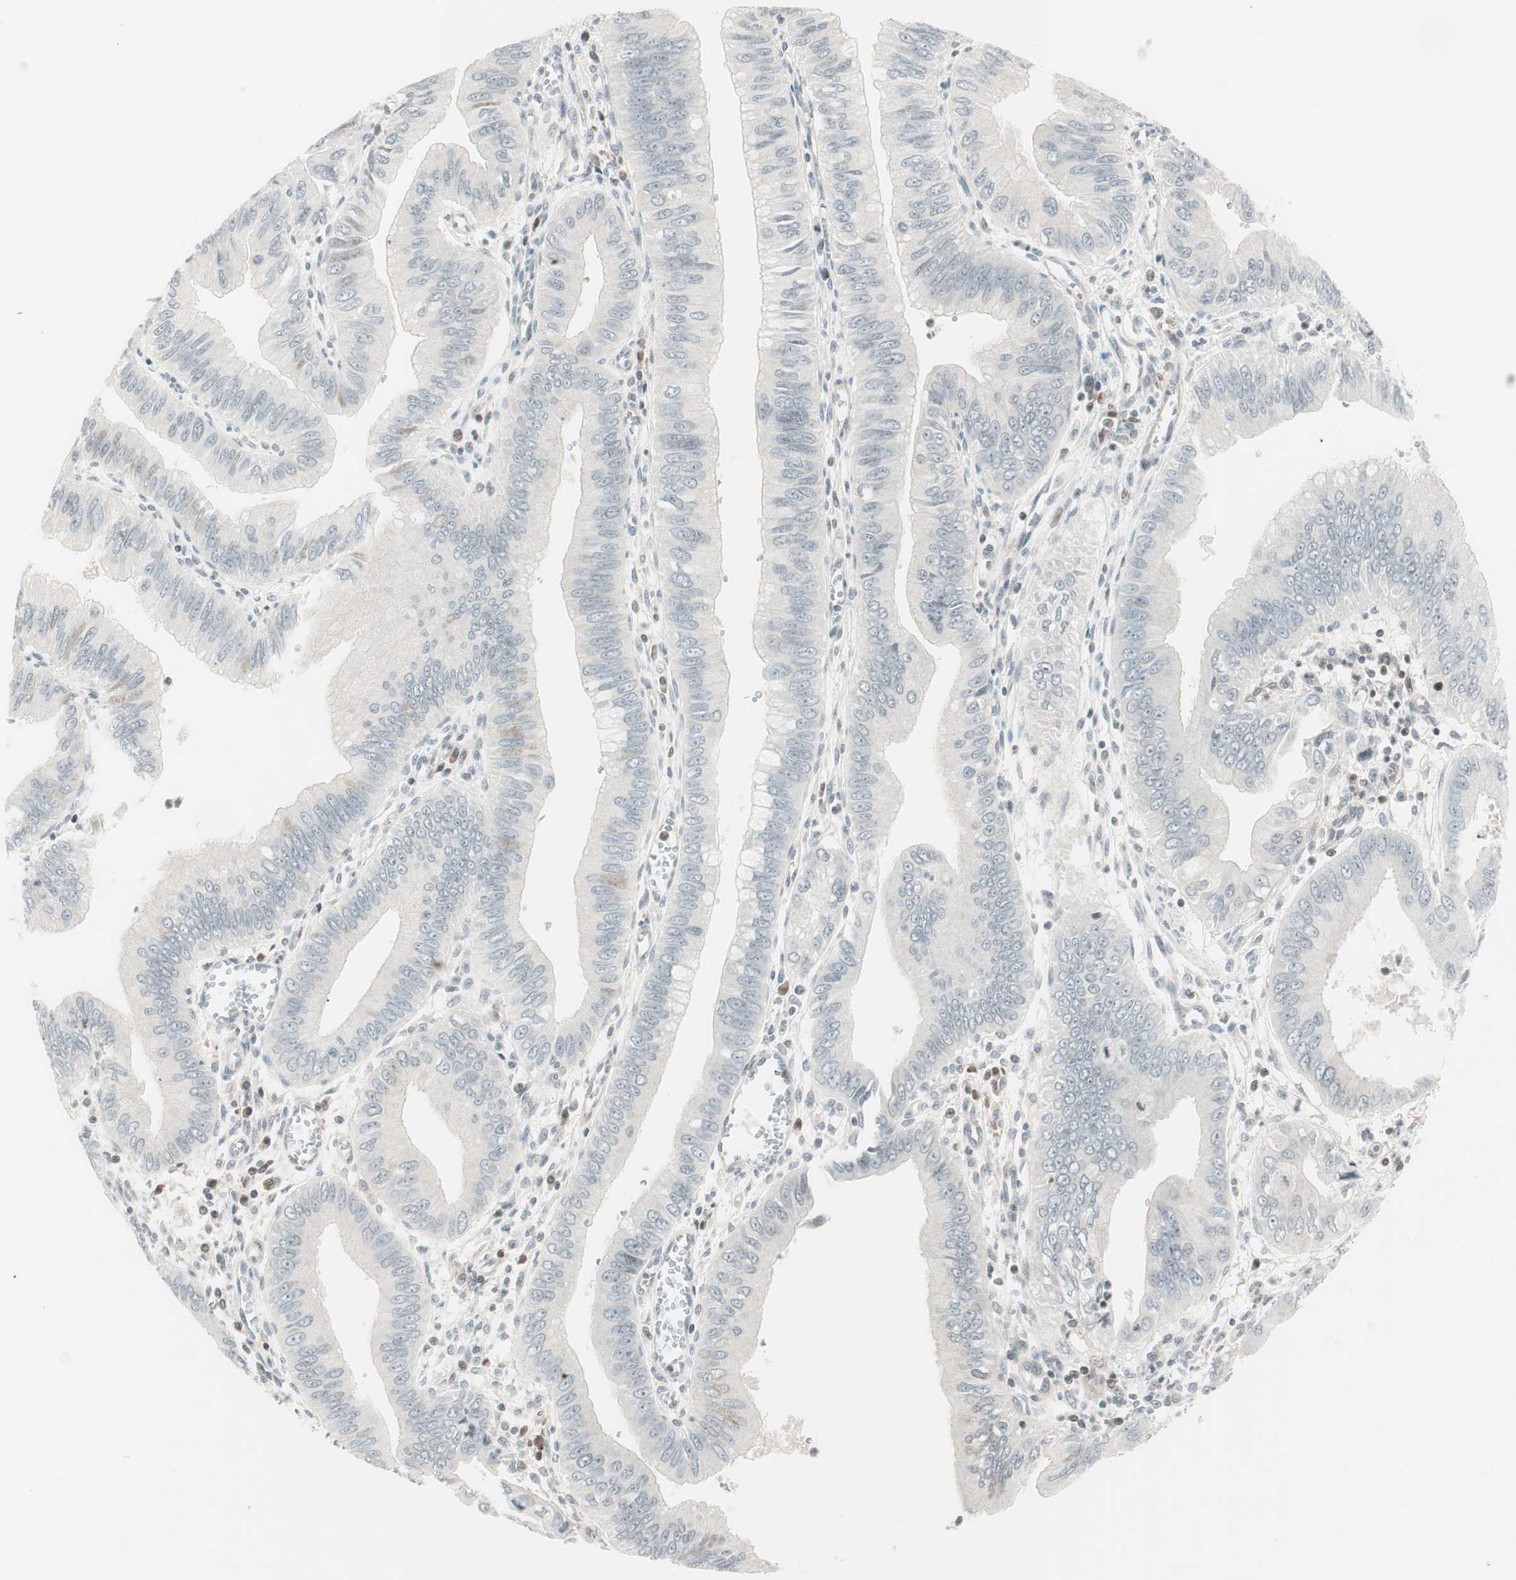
{"staining": {"intensity": "negative", "quantity": "none", "location": "none"}, "tissue": "pancreatic cancer", "cell_type": "Tumor cells", "image_type": "cancer", "snomed": [{"axis": "morphology", "description": "Normal tissue, NOS"}, {"axis": "topography", "description": "Lymph node"}], "caption": "Micrograph shows no protein positivity in tumor cells of pancreatic cancer tissue.", "gene": "TPT1", "patient": {"sex": "male", "age": 50}}